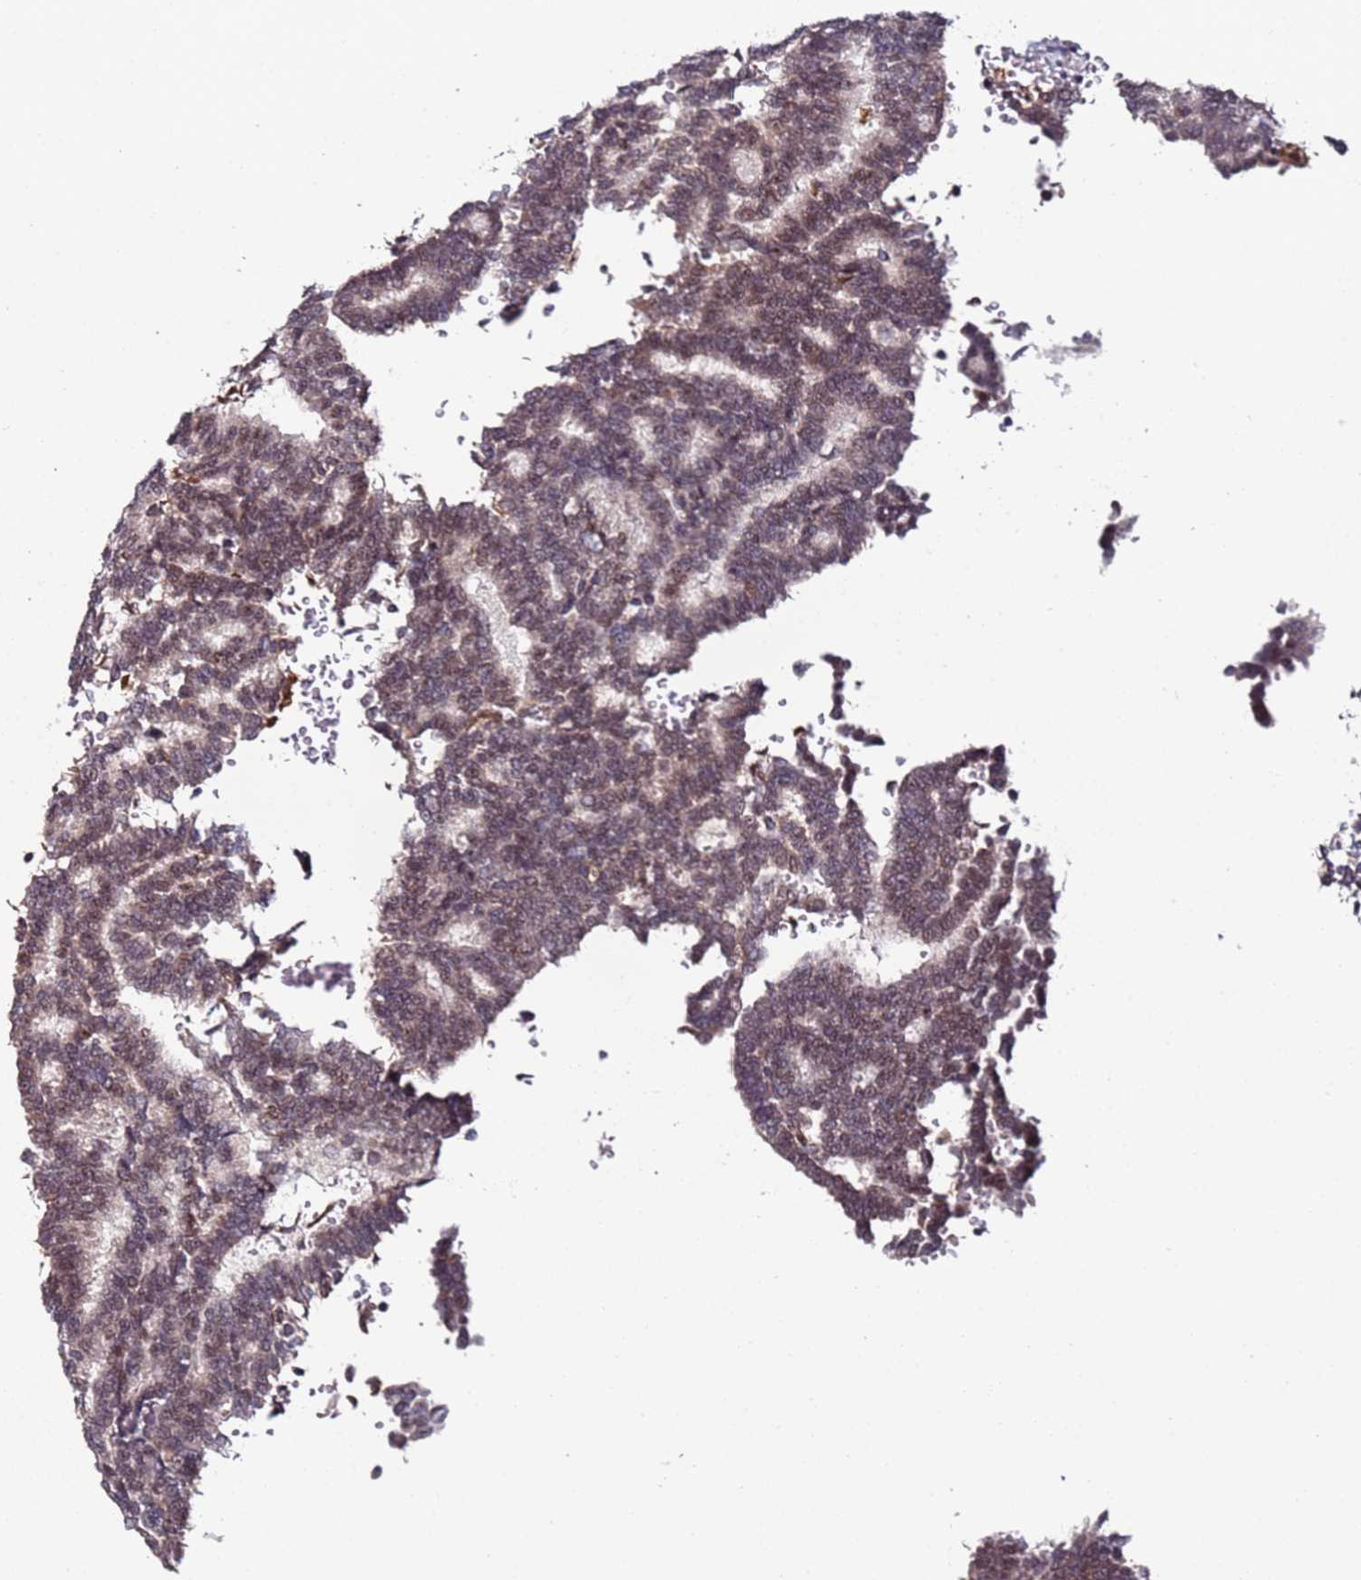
{"staining": {"intensity": "weak", "quantity": "25%-75%", "location": "cytoplasmic/membranous,nuclear"}, "tissue": "thyroid cancer", "cell_type": "Tumor cells", "image_type": "cancer", "snomed": [{"axis": "morphology", "description": "Papillary adenocarcinoma, NOS"}, {"axis": "topography", "description": "Thyroid gland"}], "caption": "The immunohistochemical stain highlights weak cytoplasmic/membranous and nuclear staining in tumor cells of papillary adenocarcinoma (thyroid) tissue.", "gene": "DUSP28", "patient": {"sex": "female", "age": 35}}